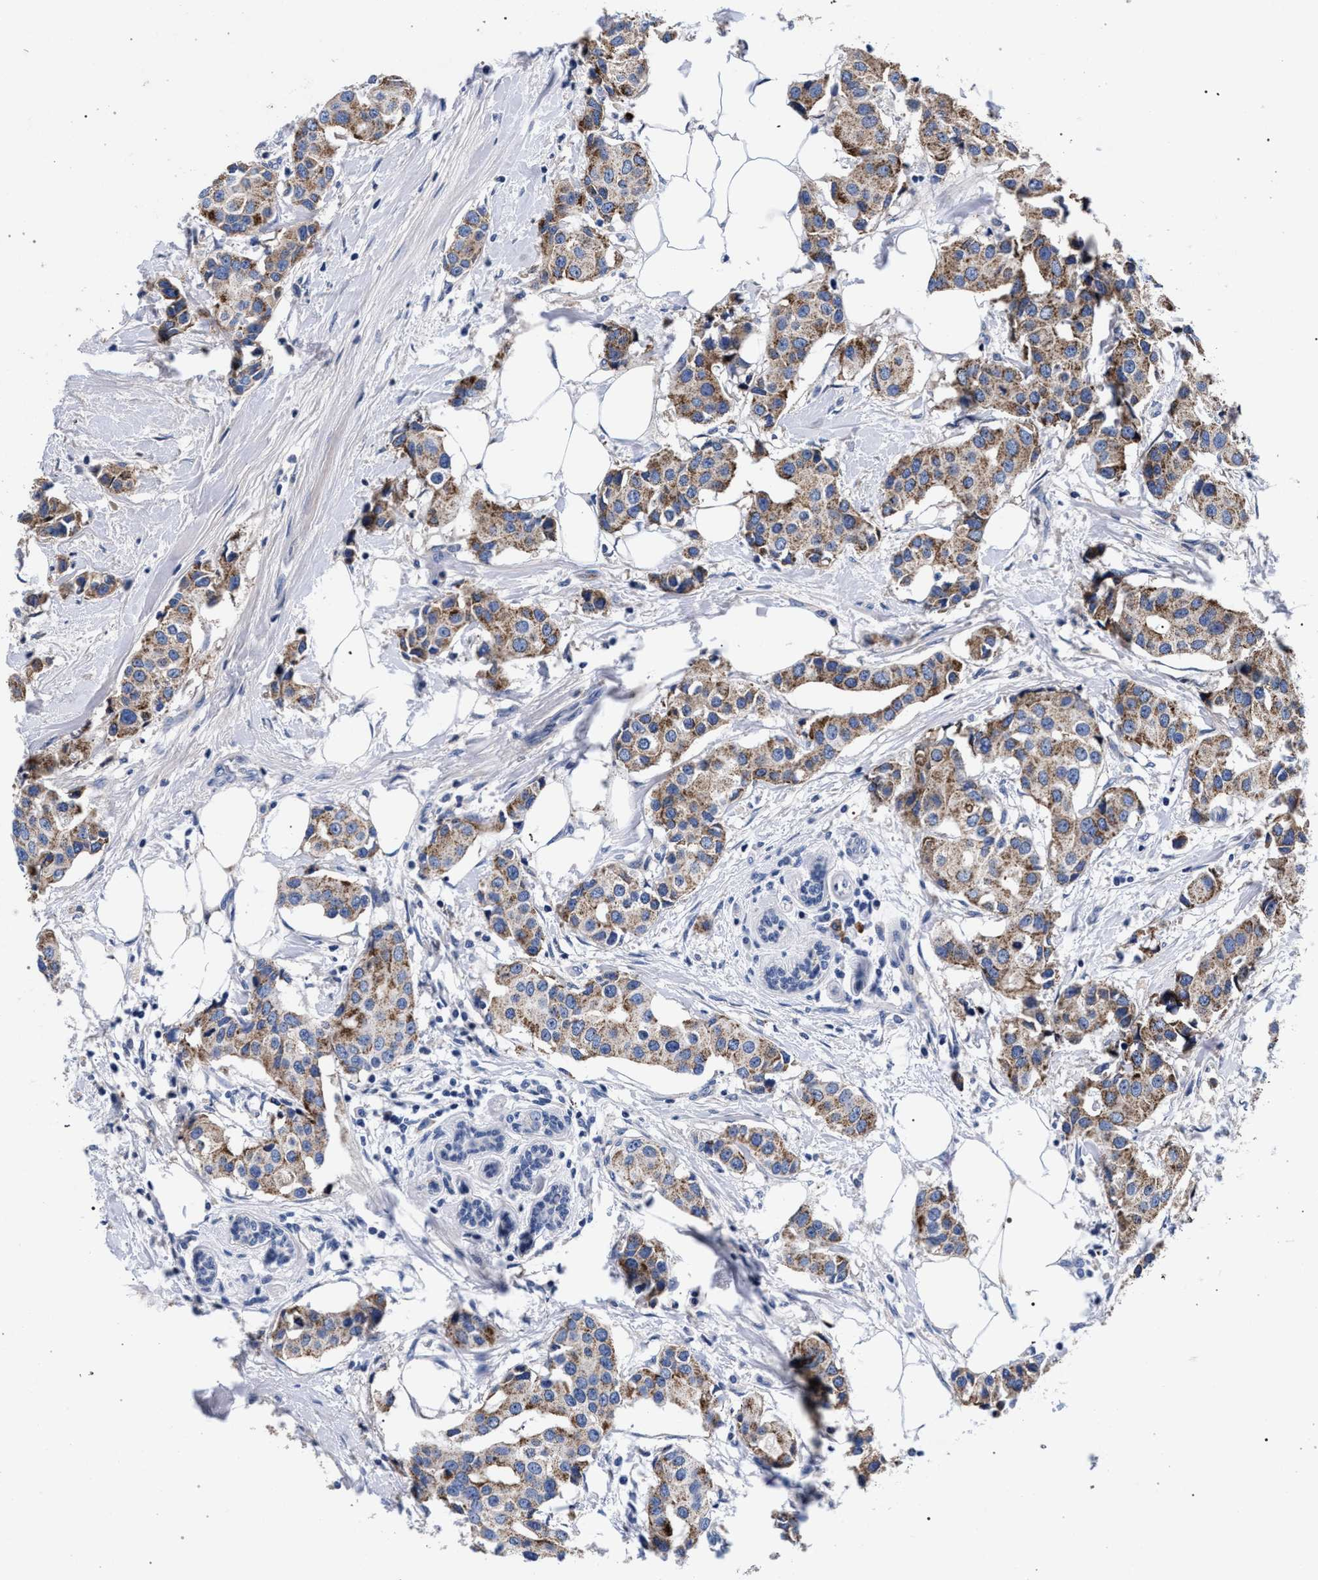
{"staining": {"intensity": "moderate", "quantity": ">75%", "location": "cytoplasmic/membranous"}, "tissue": "breast cancer", "cell_type": "Tumor cells", "image_type": "cancer", "snomed": [{"axis": "morphology", "description": "Normal tissue, NOS"}, {"axis": "morphology", "description": "Duct carcinoma"}, {"axis": "topography", "description": "Breast"}], "caption": "Immunohistochemical staining of human infiltrating ductal carcinoma (breast) demonstrates moderate cytoplasmic/membranous protein expression in approximately >75% of tumor cells. The staining was performed using DAB, with brown indicating positive protein expression. Nuclei are stained blue with hematoxylin.", "gene": "ACOX1", "patient": {"sex": "female", "age": 39}}